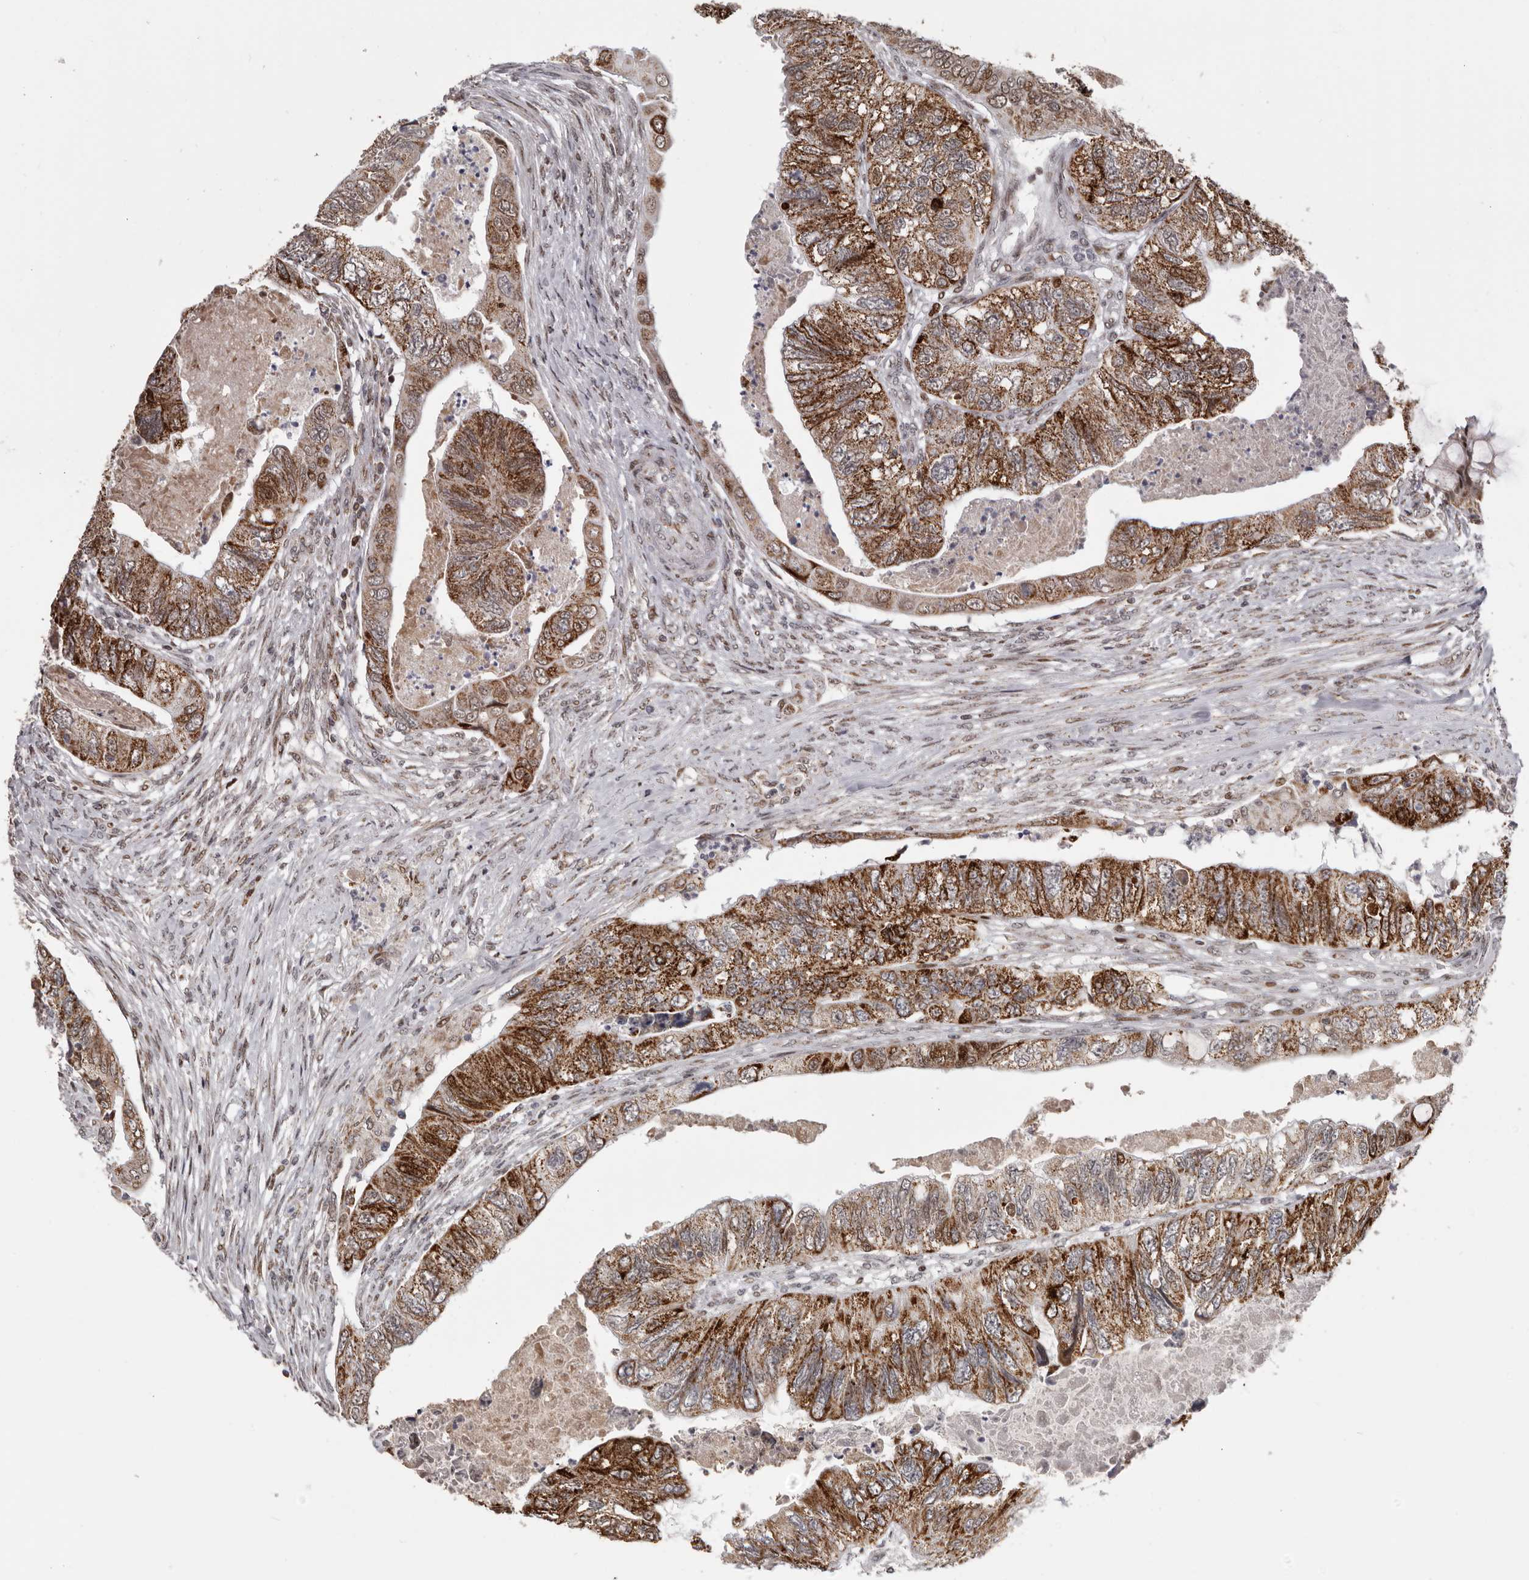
{"staining": {"intensity": "strong", "quantity": ">75%", "location": "cytoplasmic/membranous"}, "tissue": "colorectal cancer", "cell_type": "Tumor cells", "image_type": "cancer", "snomed": [{"axis": "morphology", "description": "Adenocarcinoma, NOS"}, {"axis": "topography", "description": "Rectum"}], "caption": "Immunohistochemistry (IHC) of human adenocarcinoma (colorectal) demonstrates high levels of strong cytoplasmic/membranous expression in approximately >75% of tumor cells.", "gene": "C17orf99", "patient": {"sex": "male", "age": 63}}